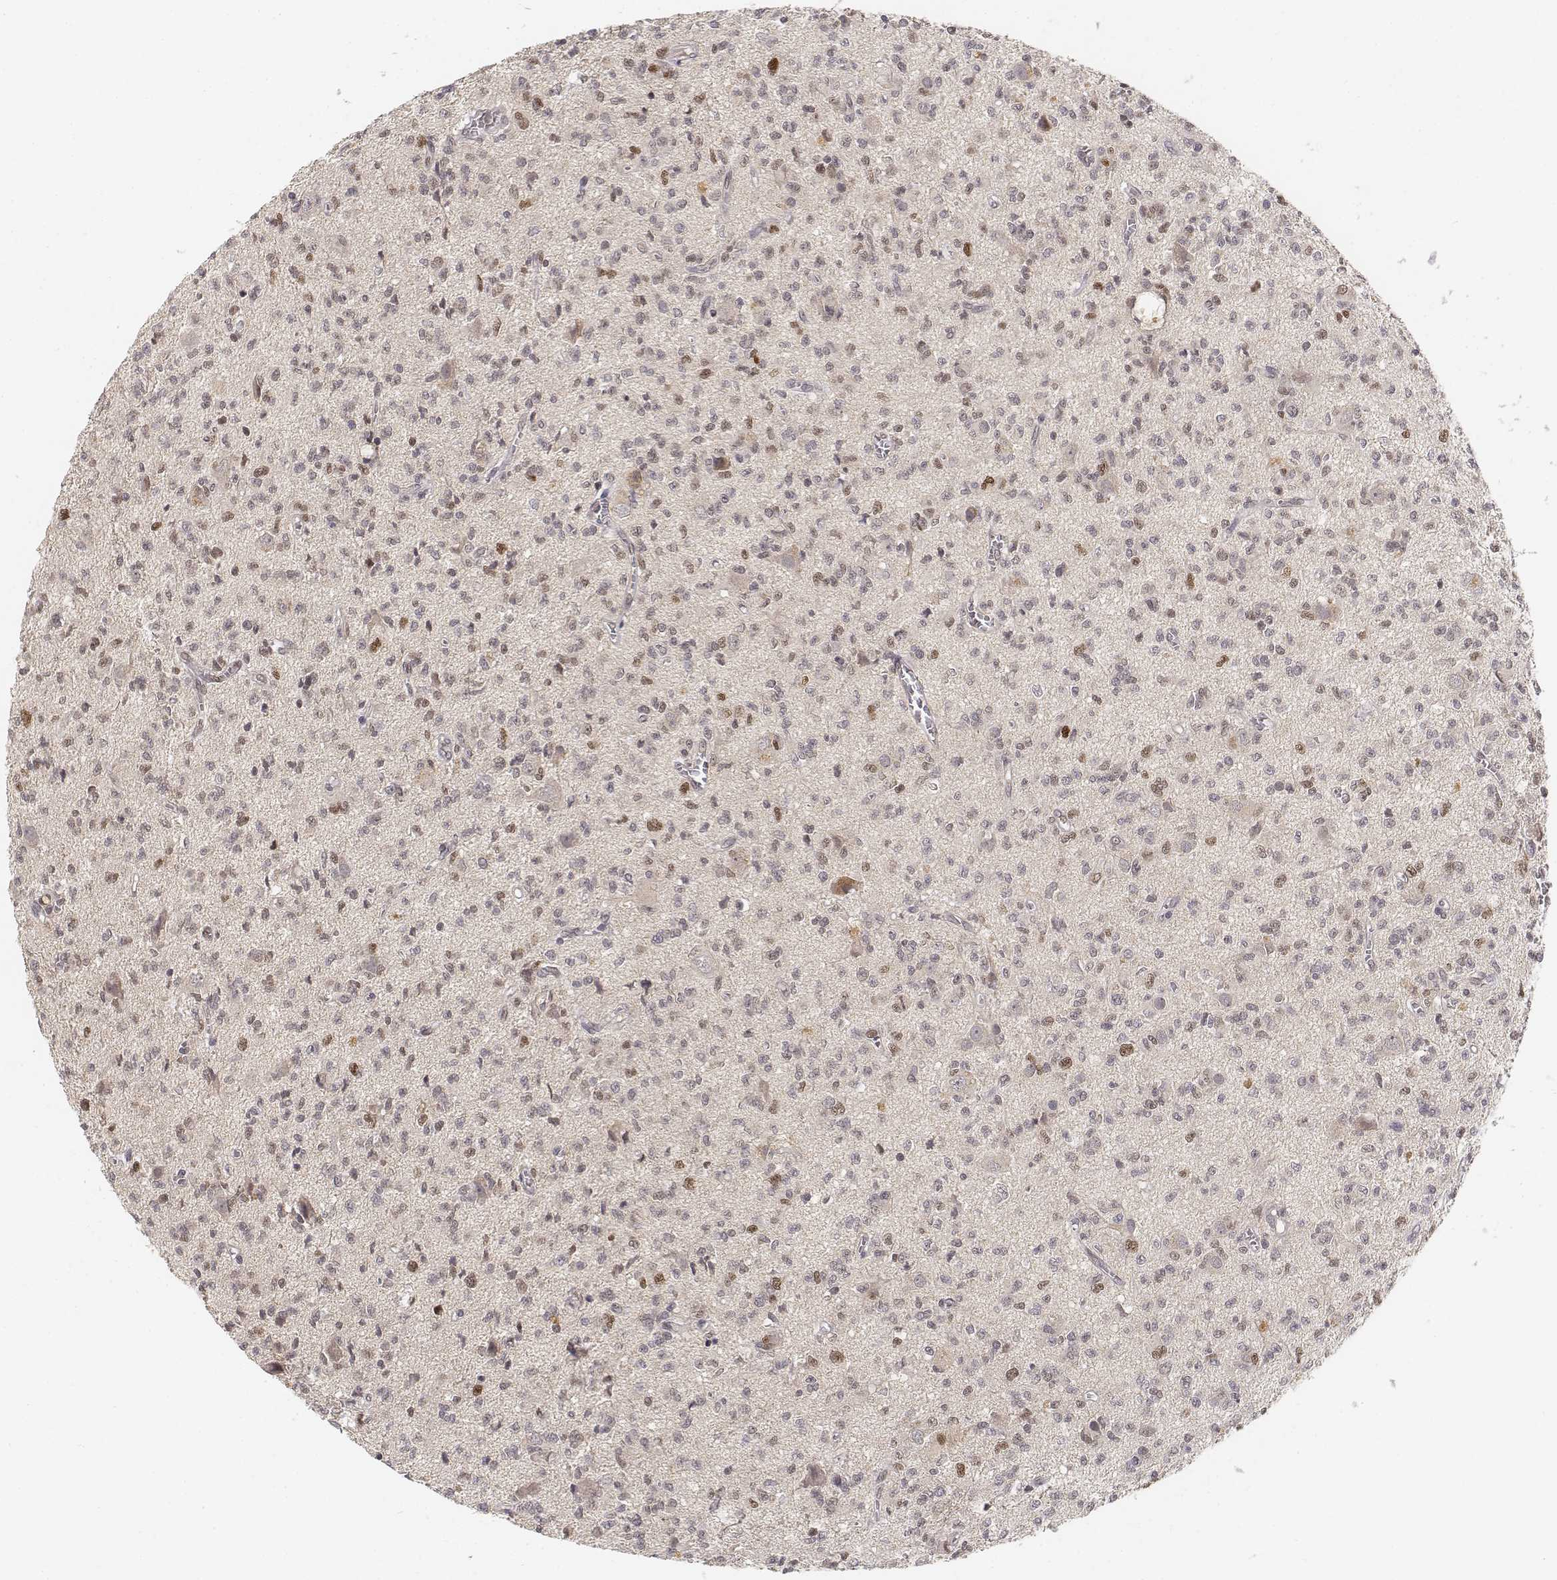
{"staining": {"intensity": "moderate", "quantity": "<25%", "location": "nuclear"}, "tissue": "glioma", "cell_type": "Tumor cells", "image_type": "cancer", "snomed": [{"axis": "morphology", "description": "Glioma, malignant, Low grade"}, {"axis": "topography", "description": "Brain"}], "caption": "An immunohistochemistry micrograph of neoplastic tissue is shown. Protein staining in brown shows moderate nuclear positivity in malignant glioma (low-grade) within tumor cells.", "gene": "FANCD2", "patient": {"sex": "male", "age": 64}}